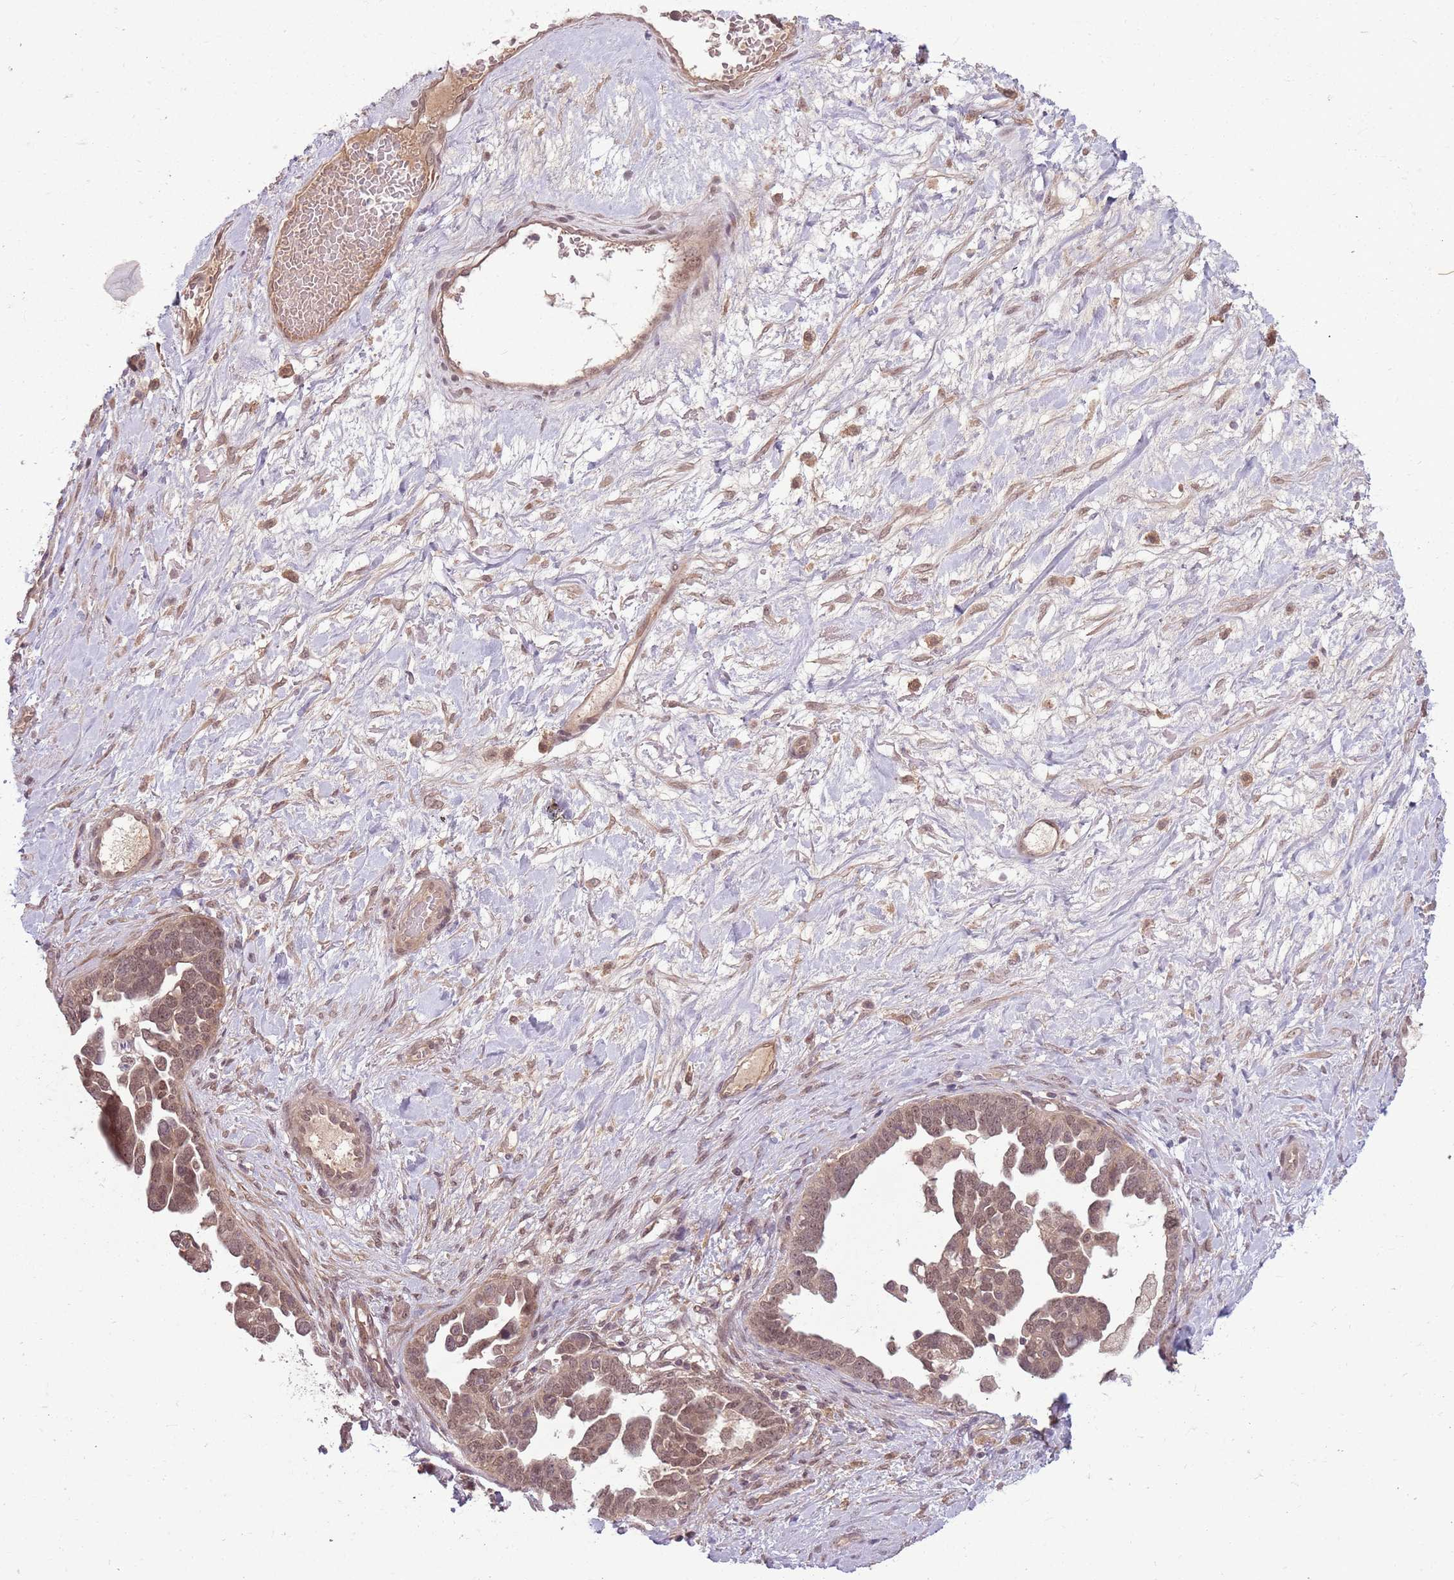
{"staining": {"intensity": "moderate", "quantity": ">75%", "location": "cytoplasmic/membranous,nuclear"}, "tissue": "ovarian cancer", "cell_type": "Tumor cells", "image_type": "cancer", "snomed": [{"axis": "morphology", "description": "Cystadenocarcinoma, serous, NOS"}, {"axis": "topography", "description": "Ovary"}], "caption": "Immunohistochemistry photomicrograph of ovarian serous cystadenocarcinoma stained for a protein (brown), which reveals medium levels of moderate cytoplasmic/membranous and nuclear expression in about >75% of tumor cells.", "gene": "ADAMTS3", "patient": {"sex": "female", "age": 54}}